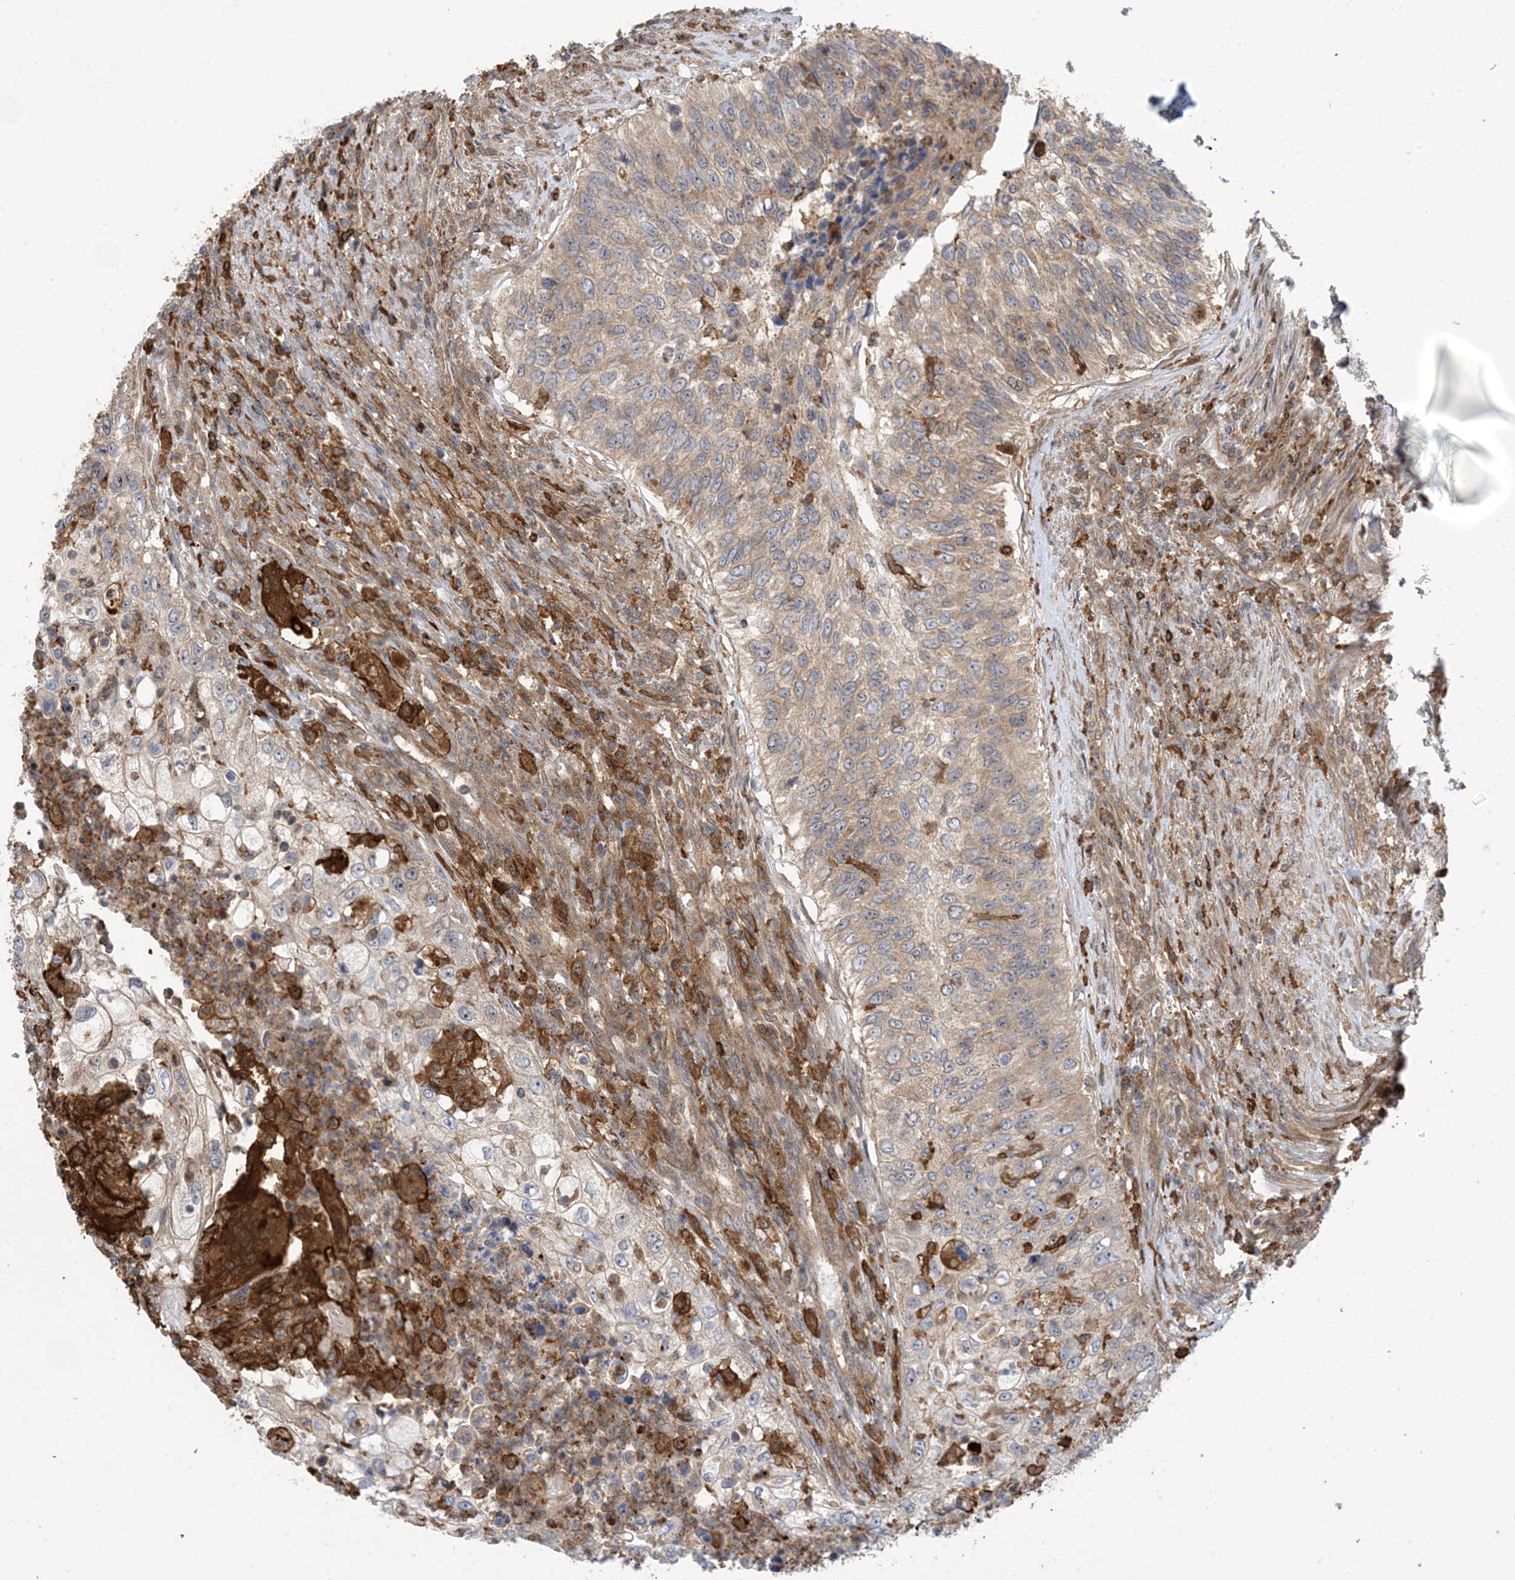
{"staining": {"intensity": "weak", "quantity": "<25%", "location": "cytoplasmic/membranous"}, "tissue": "urothelial cancer", "cell_type": "Tumor cells", "image_type": "cancer", "snomed": [{"axis": "morphology", "description": "Urothelial carcinoma, High grade"}, {"axis": "topography", "description": "Urinary bladder"}], "caption": "IHC of urothelial carcinoma (high-grade) reveals no positivity in tumor cells.", "gene": "HS1BP3", "patient": {"sex": "female", "age": 60}}